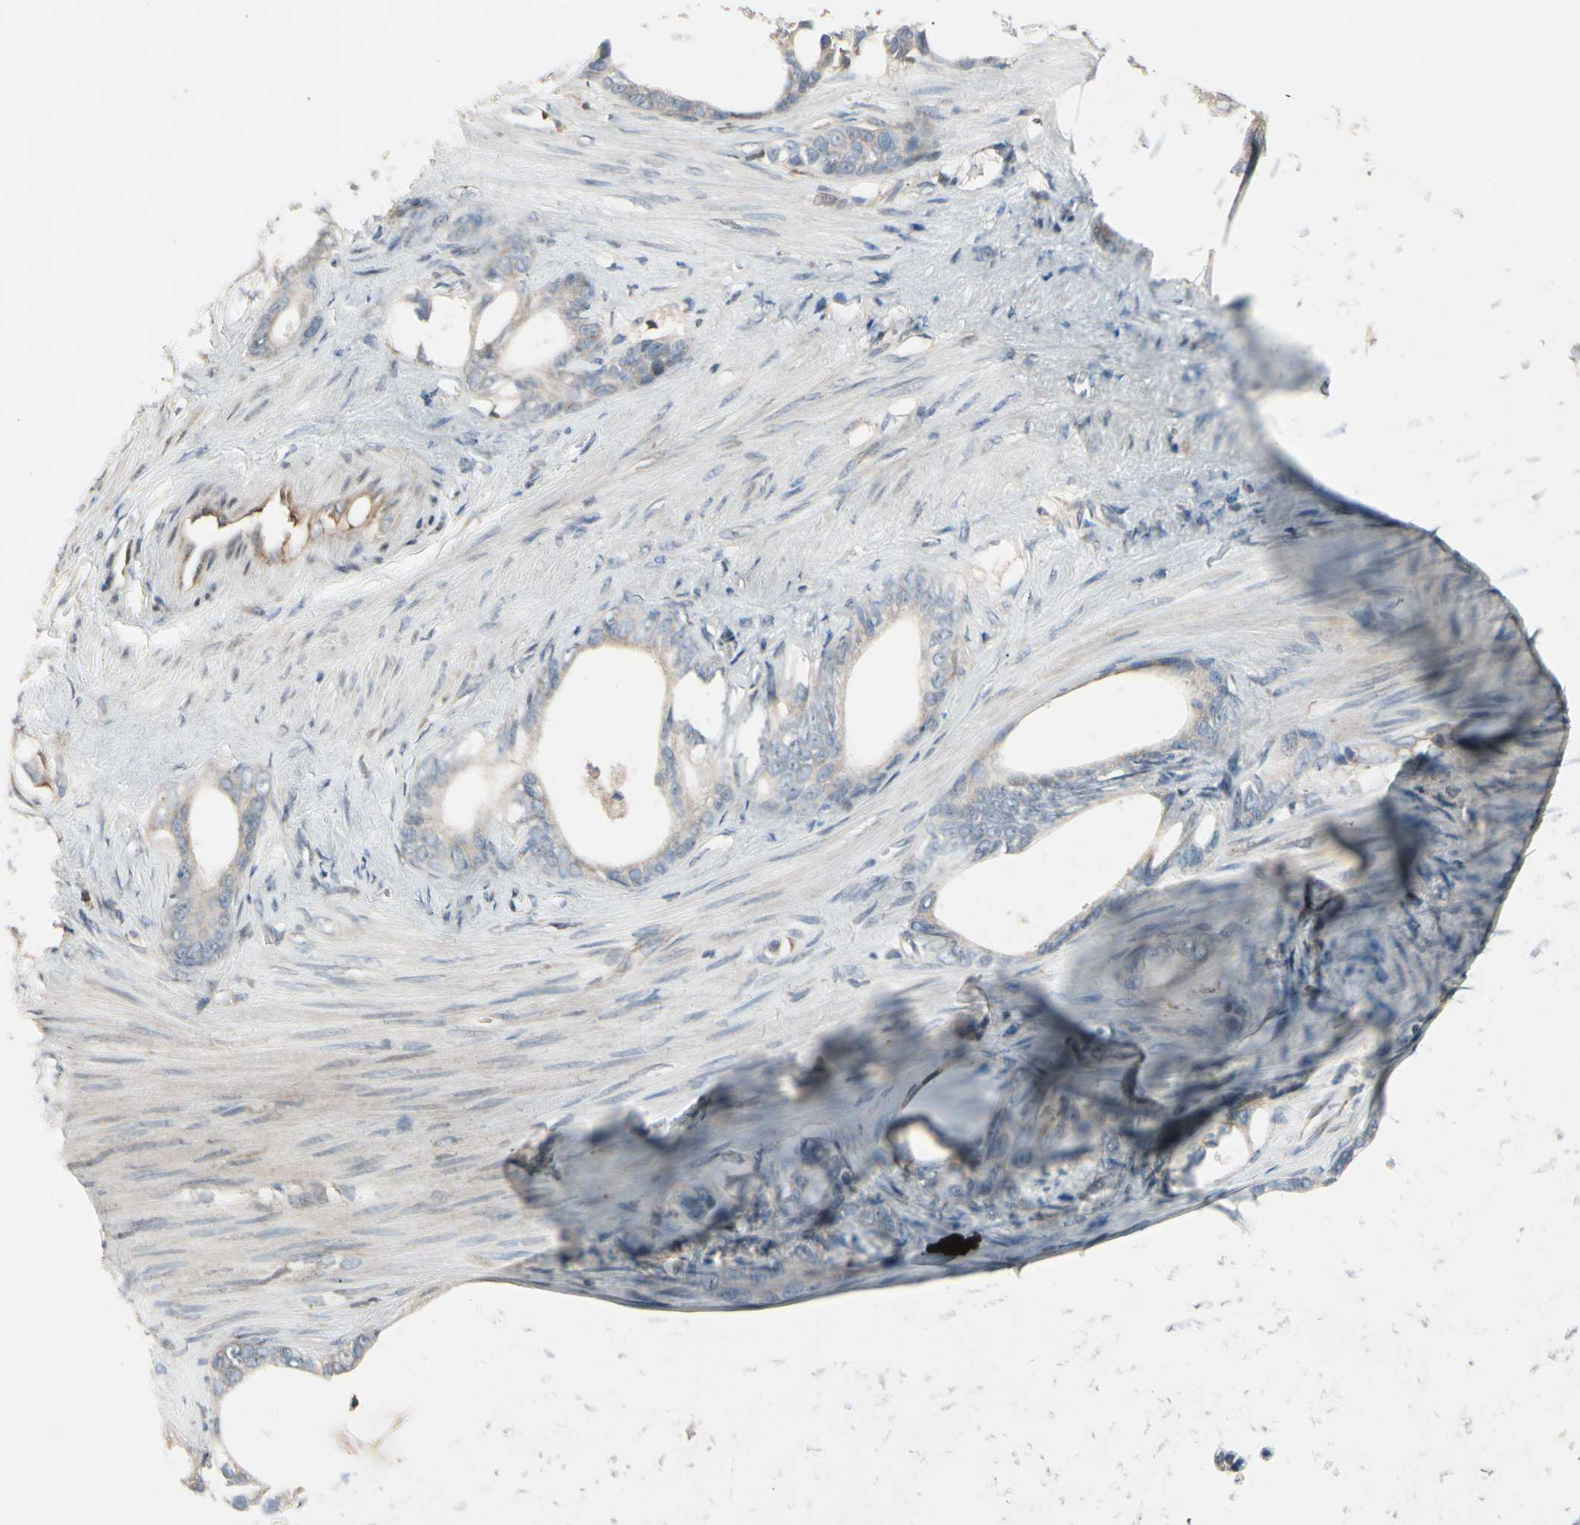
{"staining": {"intensity": "weak", "quantity": "<25%", "location": "cytoplasmic/membranous"}, "tissue": "stomach cancer", "cell_type": "Tumor cells", "image_type": "cancer", "snomed": [{"axis": "morphology", "description": "Adenocarcinoma, NOS"}, {"axis": "topography", "description": "Stomach"}], "caption": "Human stomach cancer (adenocarcinoma) stained for a protein using immunohistochemistry shows no positivity in tumor cells.", "gene": "SNX29", "patient": {"sex": "female", "age": 75}}